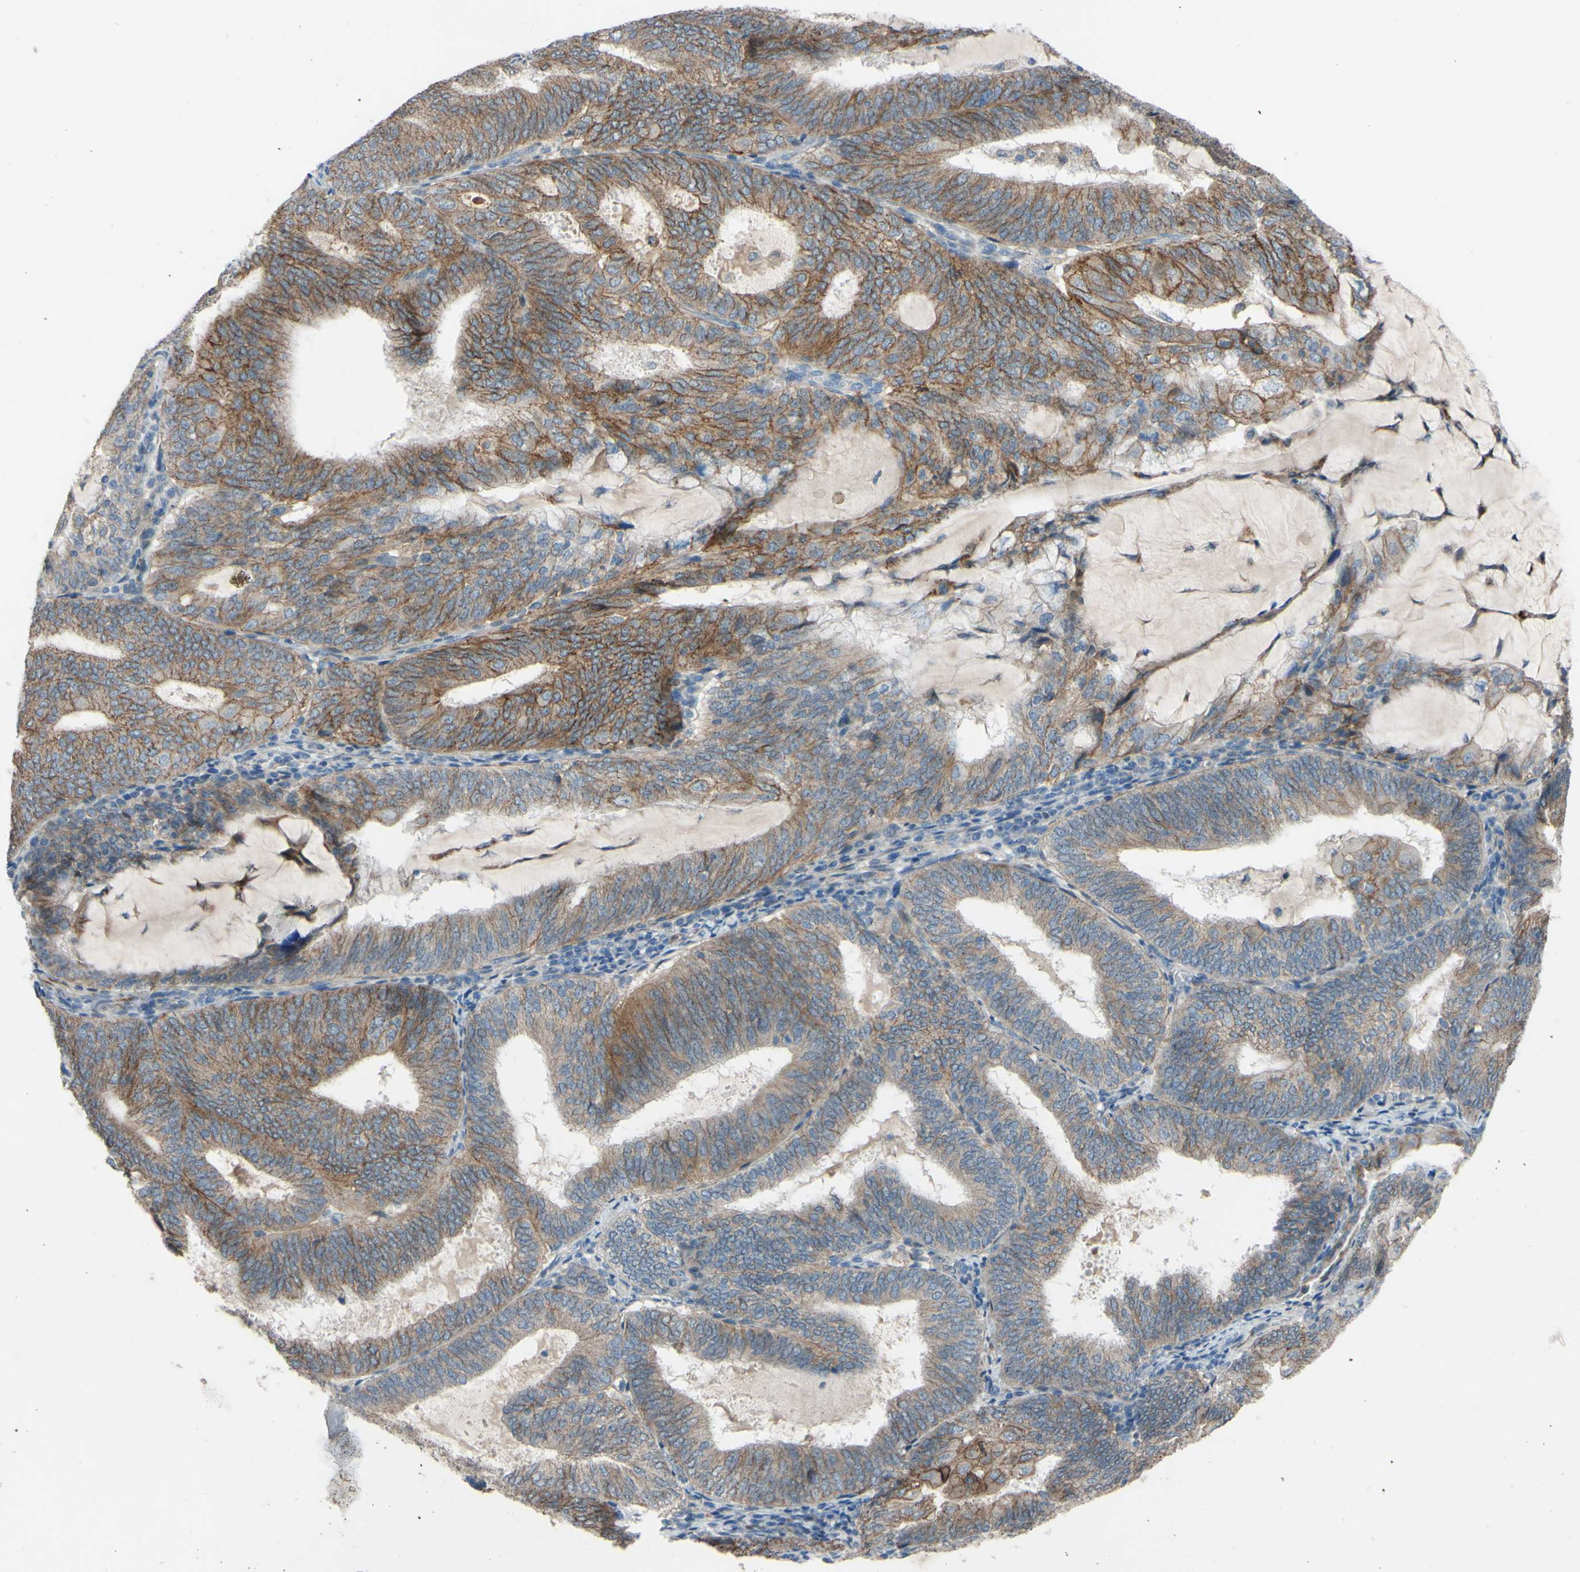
{"staining": {"intensity": "moderate", "quantity": ">75%", "location": "cytoplasmic/membranous"}, "tissue": "endometrial cancer", "cell_type": "Tumor cells", "image_type": "cancer", "snomed": [{"axis": "morphology", "description": "Adenocarcinoma, NOS"}, {"axis": "topography", "description": "Endometrium"}], "caption": "IHC photomicrograph of endometrial adenocarcinoma stained for a protein (brown), which shows medium levels of moderate cytoplasmic/membranous staining in about >75% of tumor cells.", "gene": "CDCP1", "patient": {"sex": "female", "age": 81}}